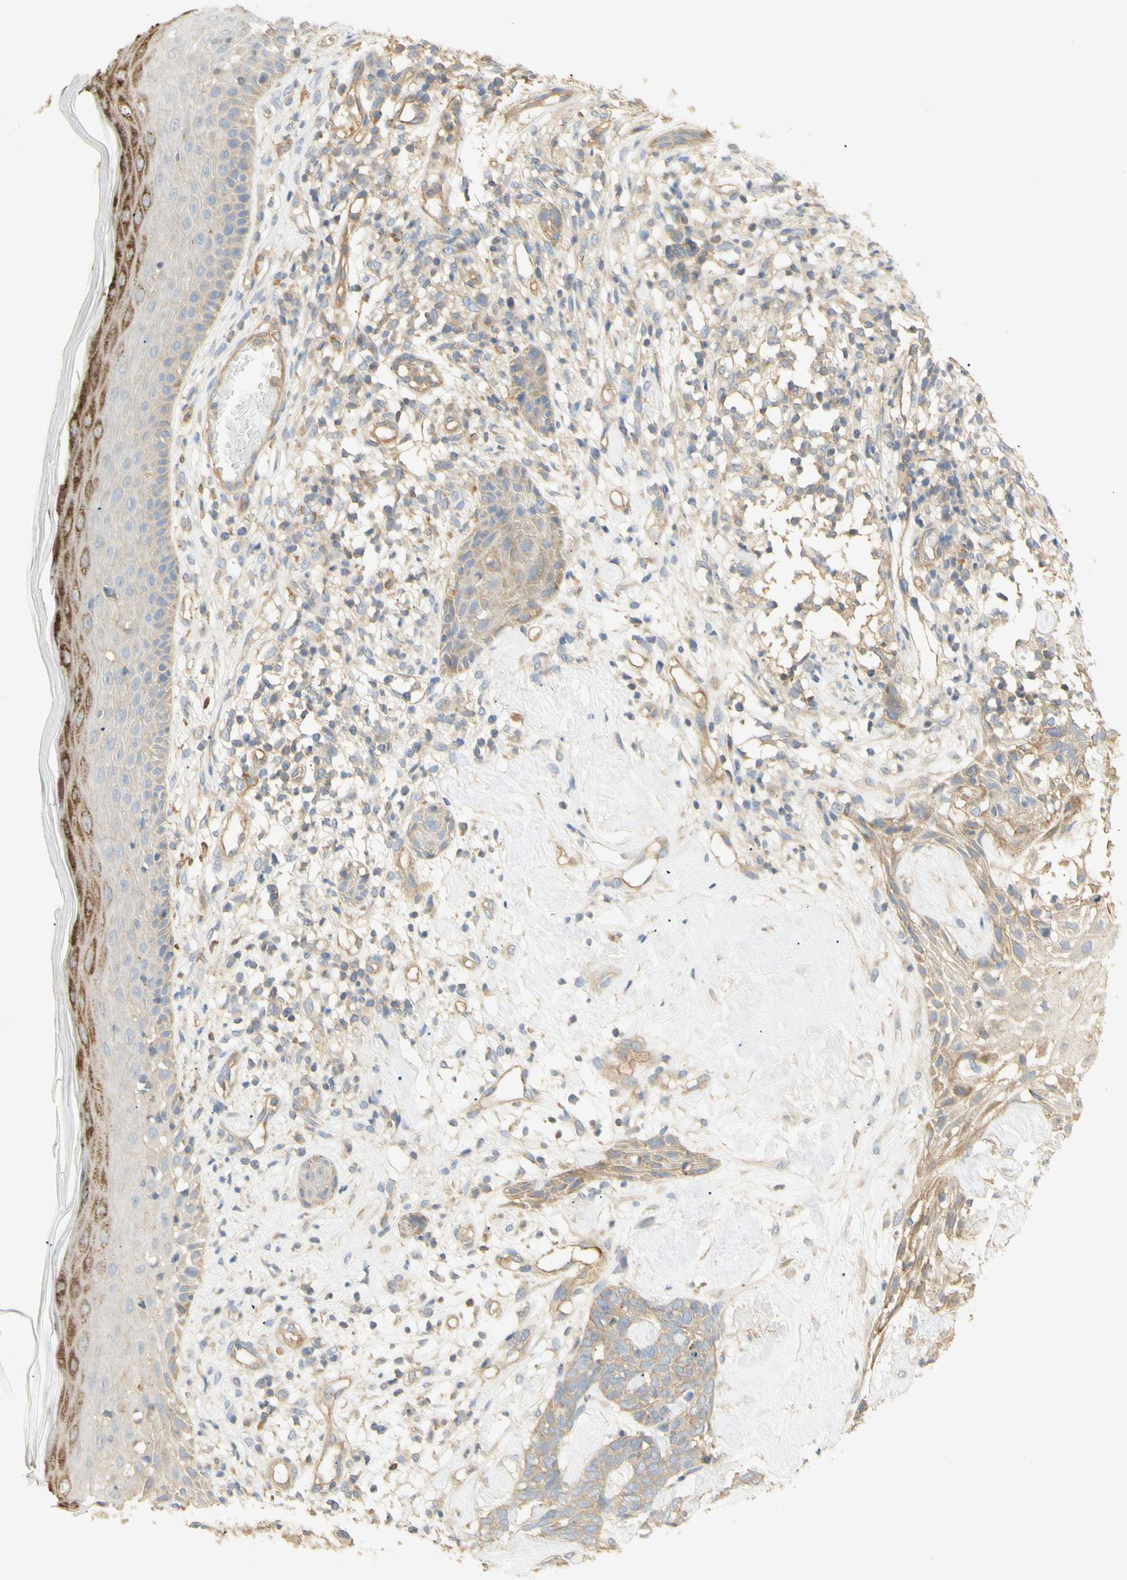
{"staining": {"intensity": "weak", "quantity": "<25%", "location": "cytoplasmic/membranous"}, "tissue": "skin cancer", "cell_type": "Tumor cells", "image_type": "cancer", "snomed": [{"axis": "morphology", "description": "Basal cell carcinoma"}, {"axis": "topography", "description": "Skin"}], "caption": "Tumor cells show no significant expression in skin cancer.", "gene": "KCNE4", "patient": {"sex": "female", "age": 84}}